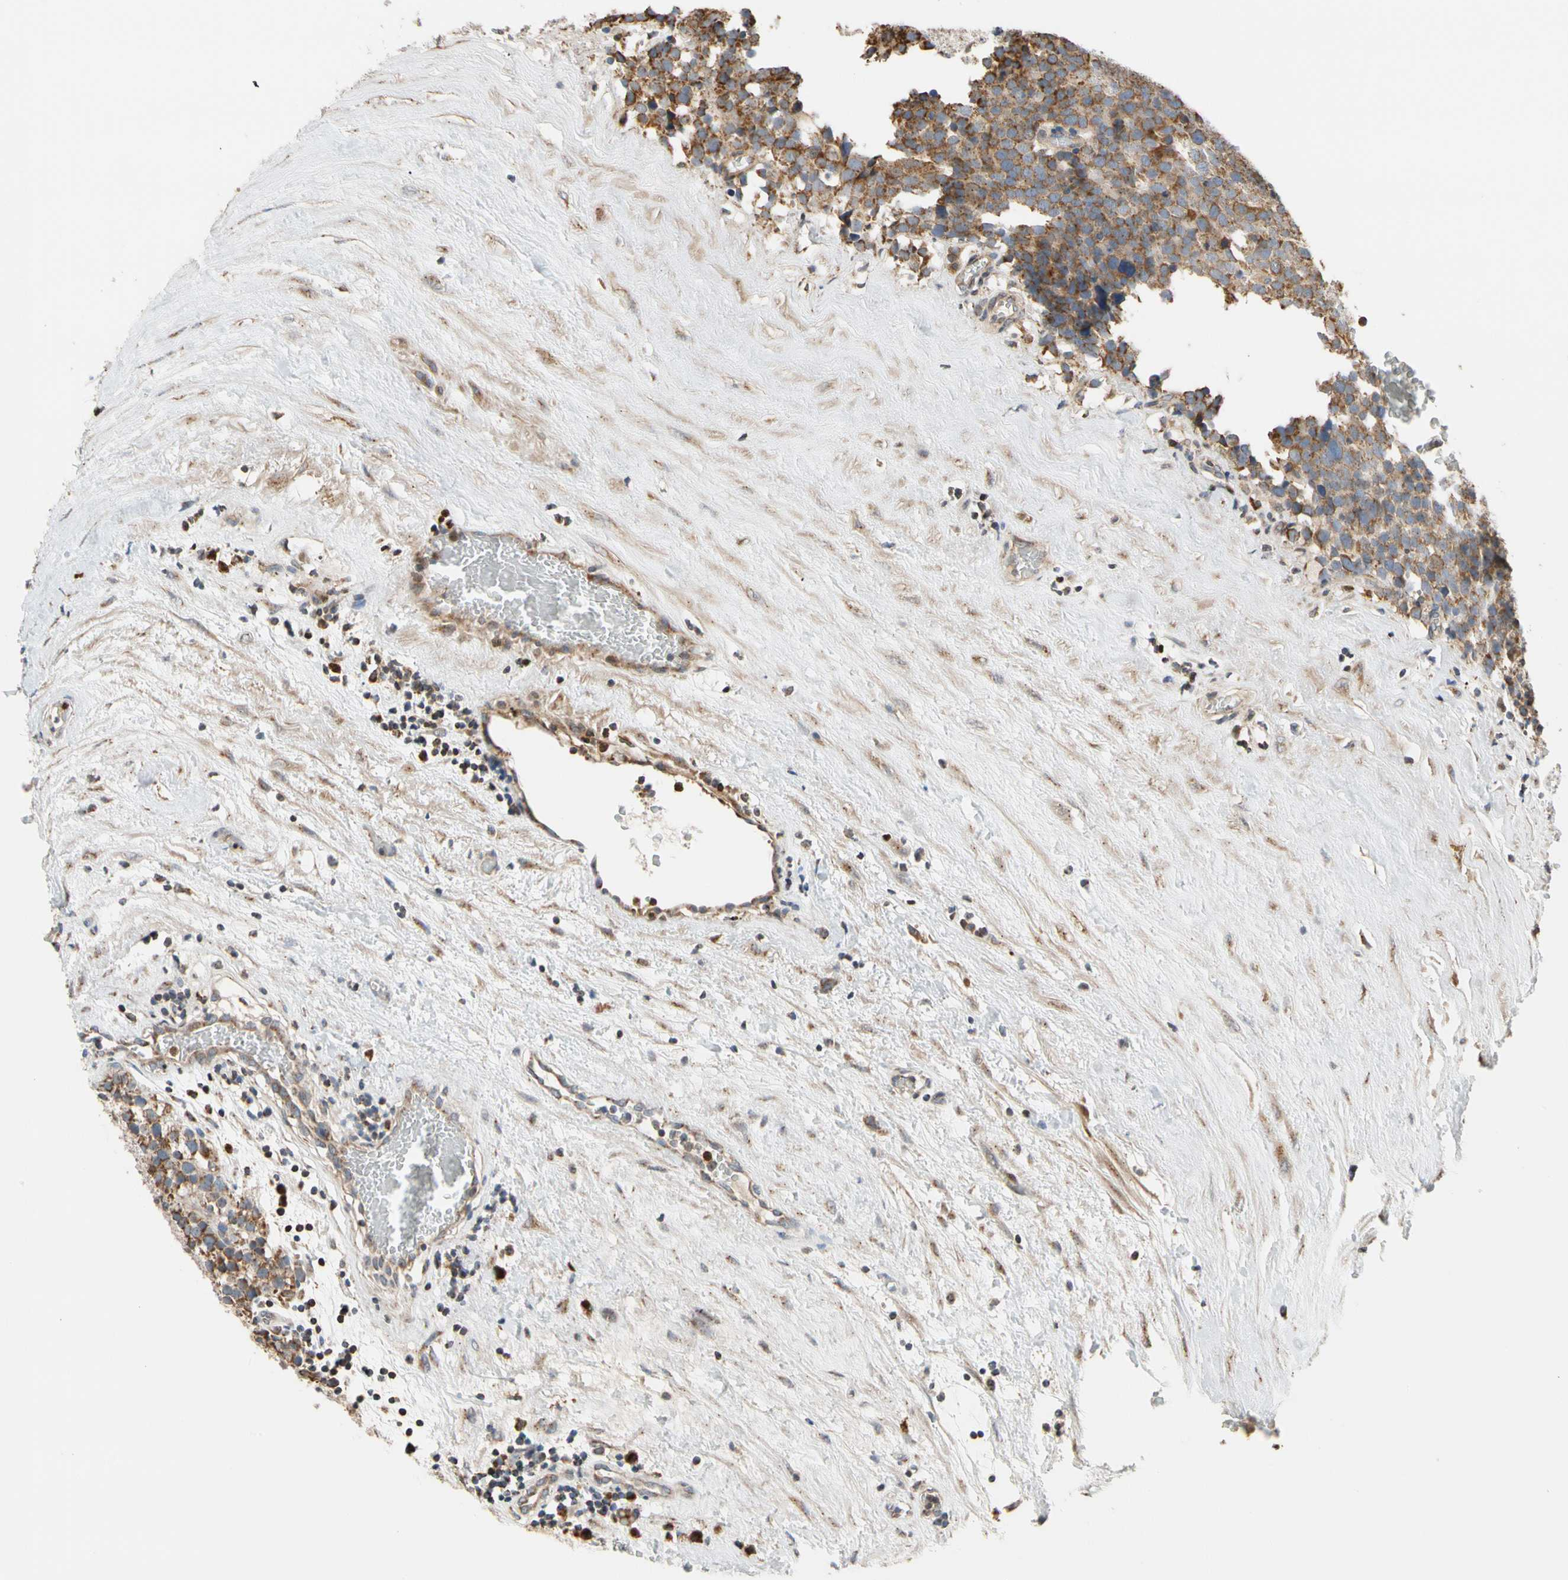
{"staining": {"intensity": "moderate", "quantity": ">75%", "location": "cytoplasmic/membranous"}, "tissue": "testis cancer", "cell_type": "Tumor cells", "image_type": "cancer", "snomed": [{"axis": "morphology", "description": "Seminoma, NOS"}, {"axis": "topography", "description": "Testis"}], "caption": "Human testis seminoma stained with a brown dye displays moderate cytoplasmic/membranous positive staining in approximately >75% of tumor cells.", "gene": "IP6K2", "patient": {"sex": "male", "age": 71}}